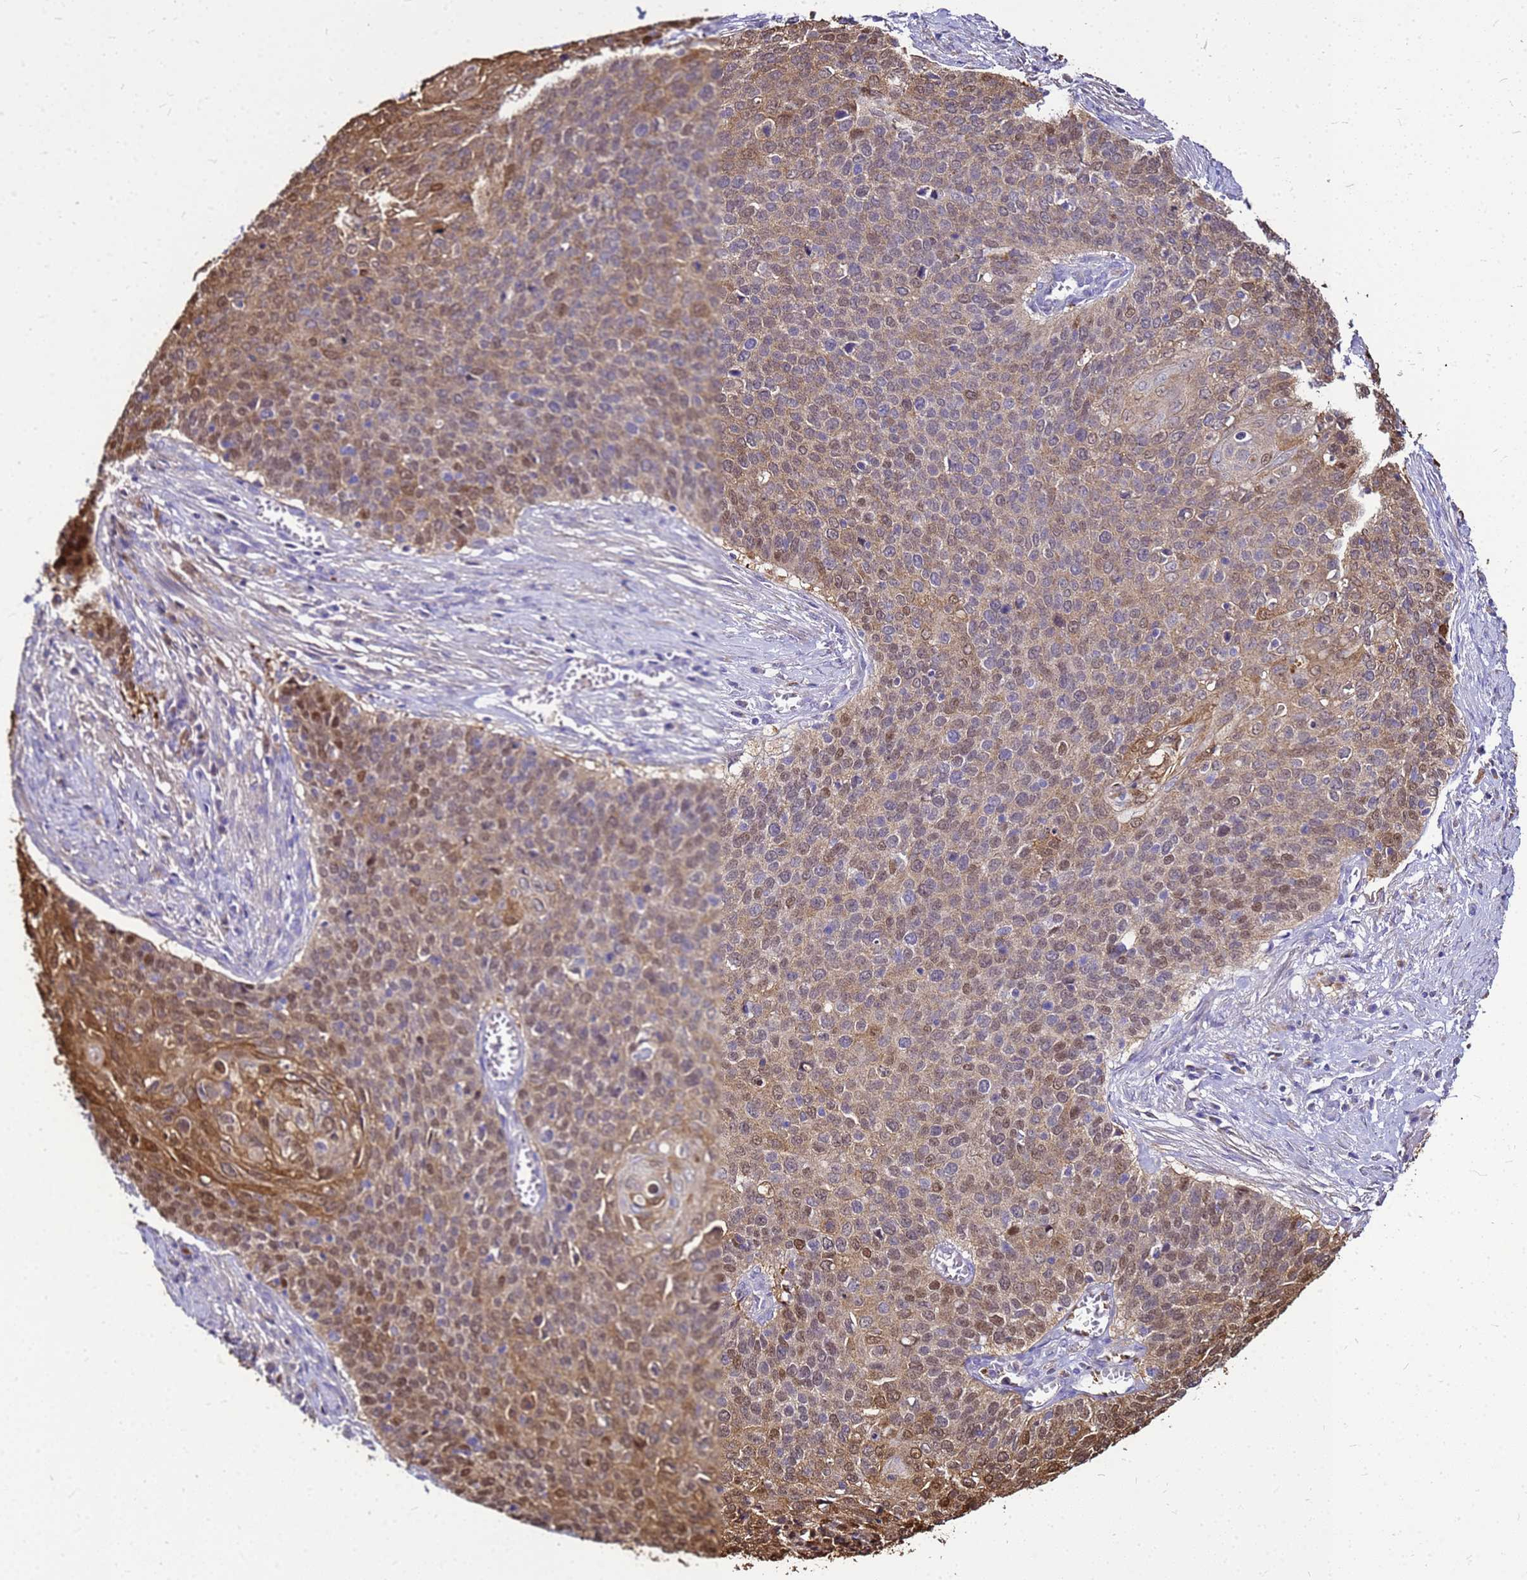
{"staining": {"intensity": "moderate", "quantity": "25%-75%", "location": "cytoplasmic/membranous,nuclear"}, "tissue": "cervical cancer", "cell_type": "Tumor cells", "image_type": "cancer", "snomed": [{"axis": "morphology", "description": "Squamous cell carcinoma, NOS"}, {"axis": "topography", "description": "Cervix"}], "caption": "High-magnification brightfield microscopy of squamous cell carcinoma (cervical) stained with DAB (3,3'-diaminobenzidine) (brown) and counterstained with hematoxylin (blue). tumor cells exhibit moderate cytoplasmic/membranous and nuclear positivity is present in approximately25%-75% of cells. The staining was performed using DAB (3,3'-diaminobenzidine) to visualize the protein expression in brown, while the nuclei were stained in blue with hematoxylin (Magnification: 20x).", "gene": "S100A2", "patient": {"sex": "female", "age": 39}}